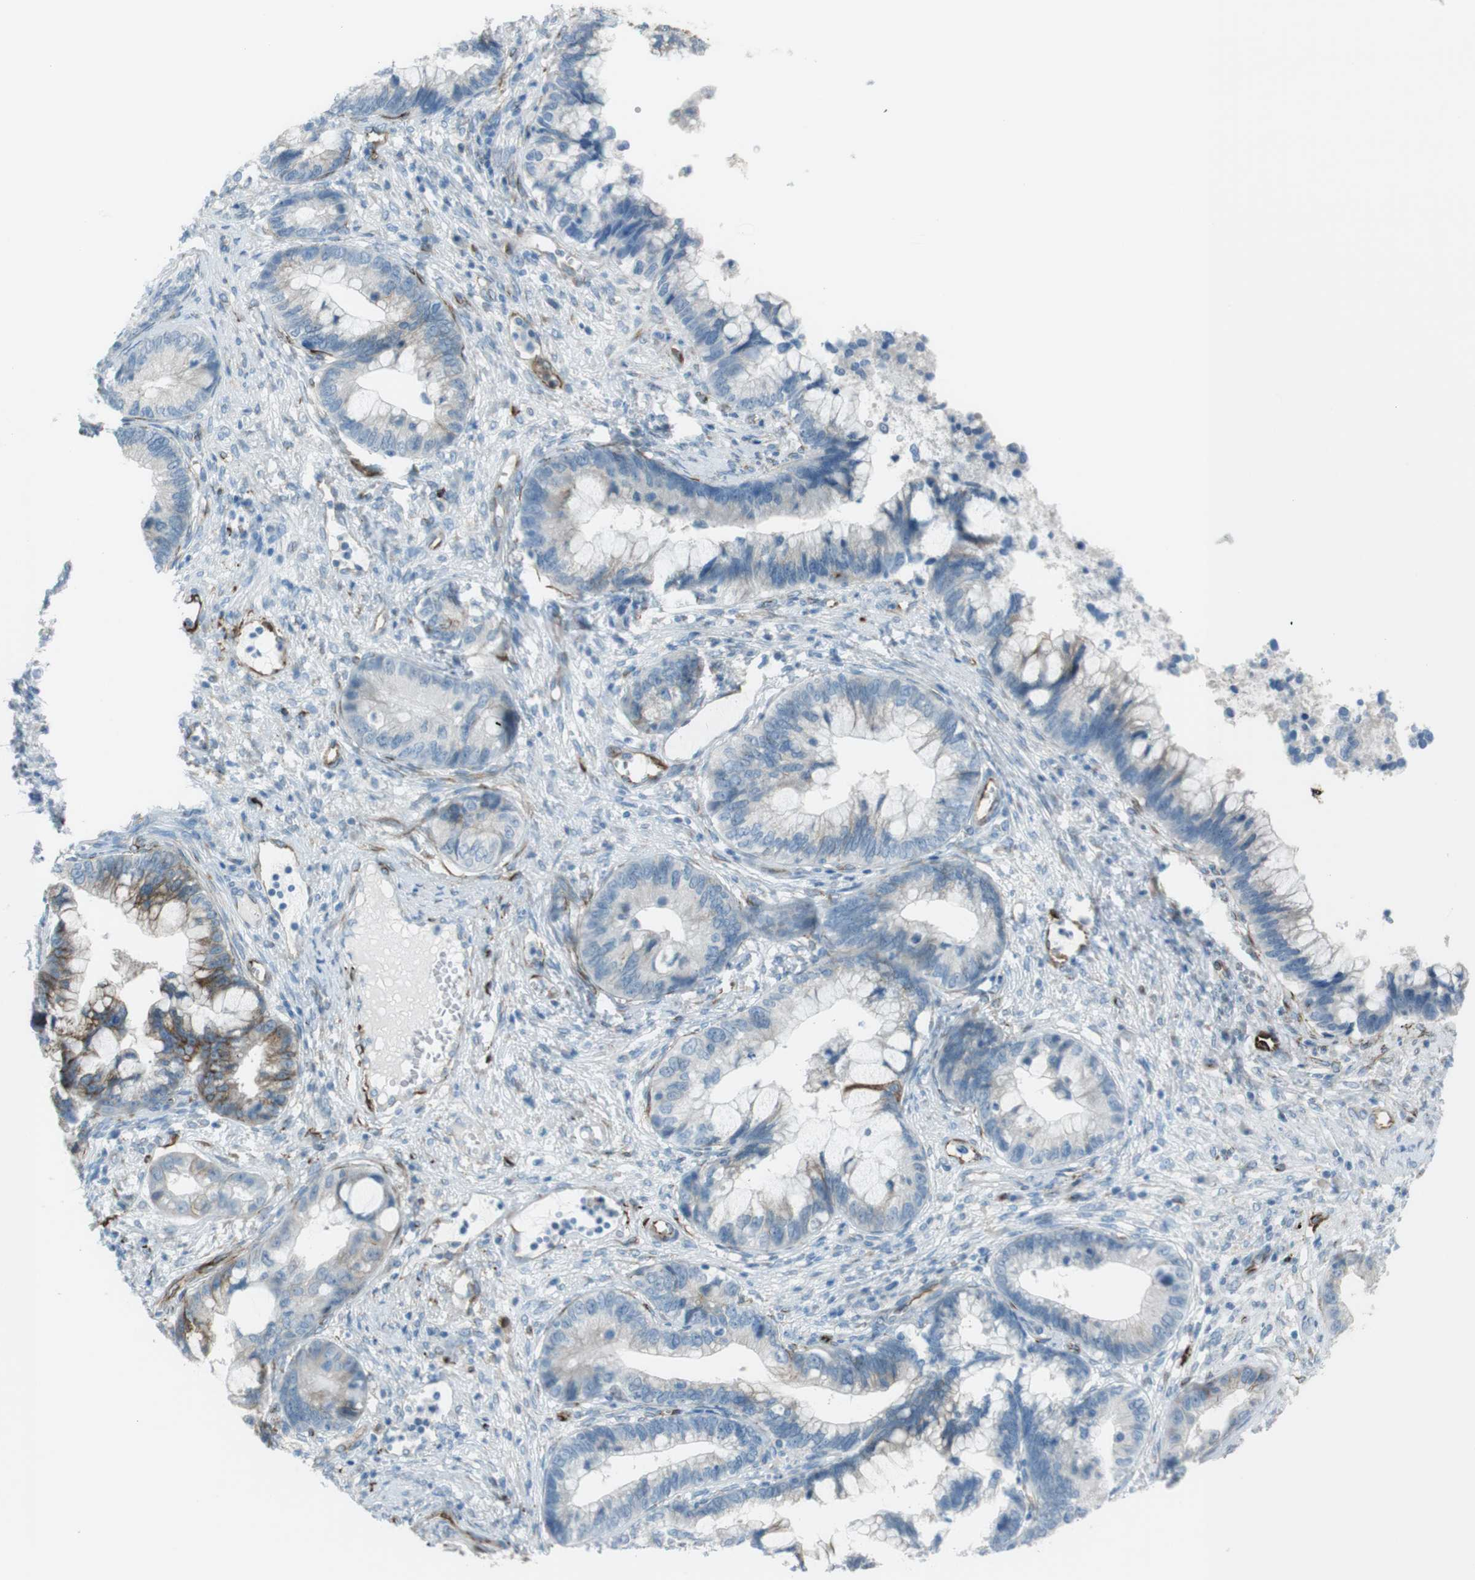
{"staining": {"intensity": "weak", "quantity": "25%-75%", "location": "cytoplasmic/membranous"}, "tissue": "cervical cancer", "cell_type": "Tumor cells", "image_type": "cancer", "snomed": [{"axis": "morphology", "description": "Adenocarcinoma, NOS"}, {"axis": "topography", "description": "Cervix"}], "caption": "Cervical adenocarcinoma was stained to show a protein in brown. There is low levels of weak cytoplasmic/membranous expression in about 25%-75% of tumor cells.", "gene": "TUBB2A", "patient": {"sex": "female", "age": 44}}